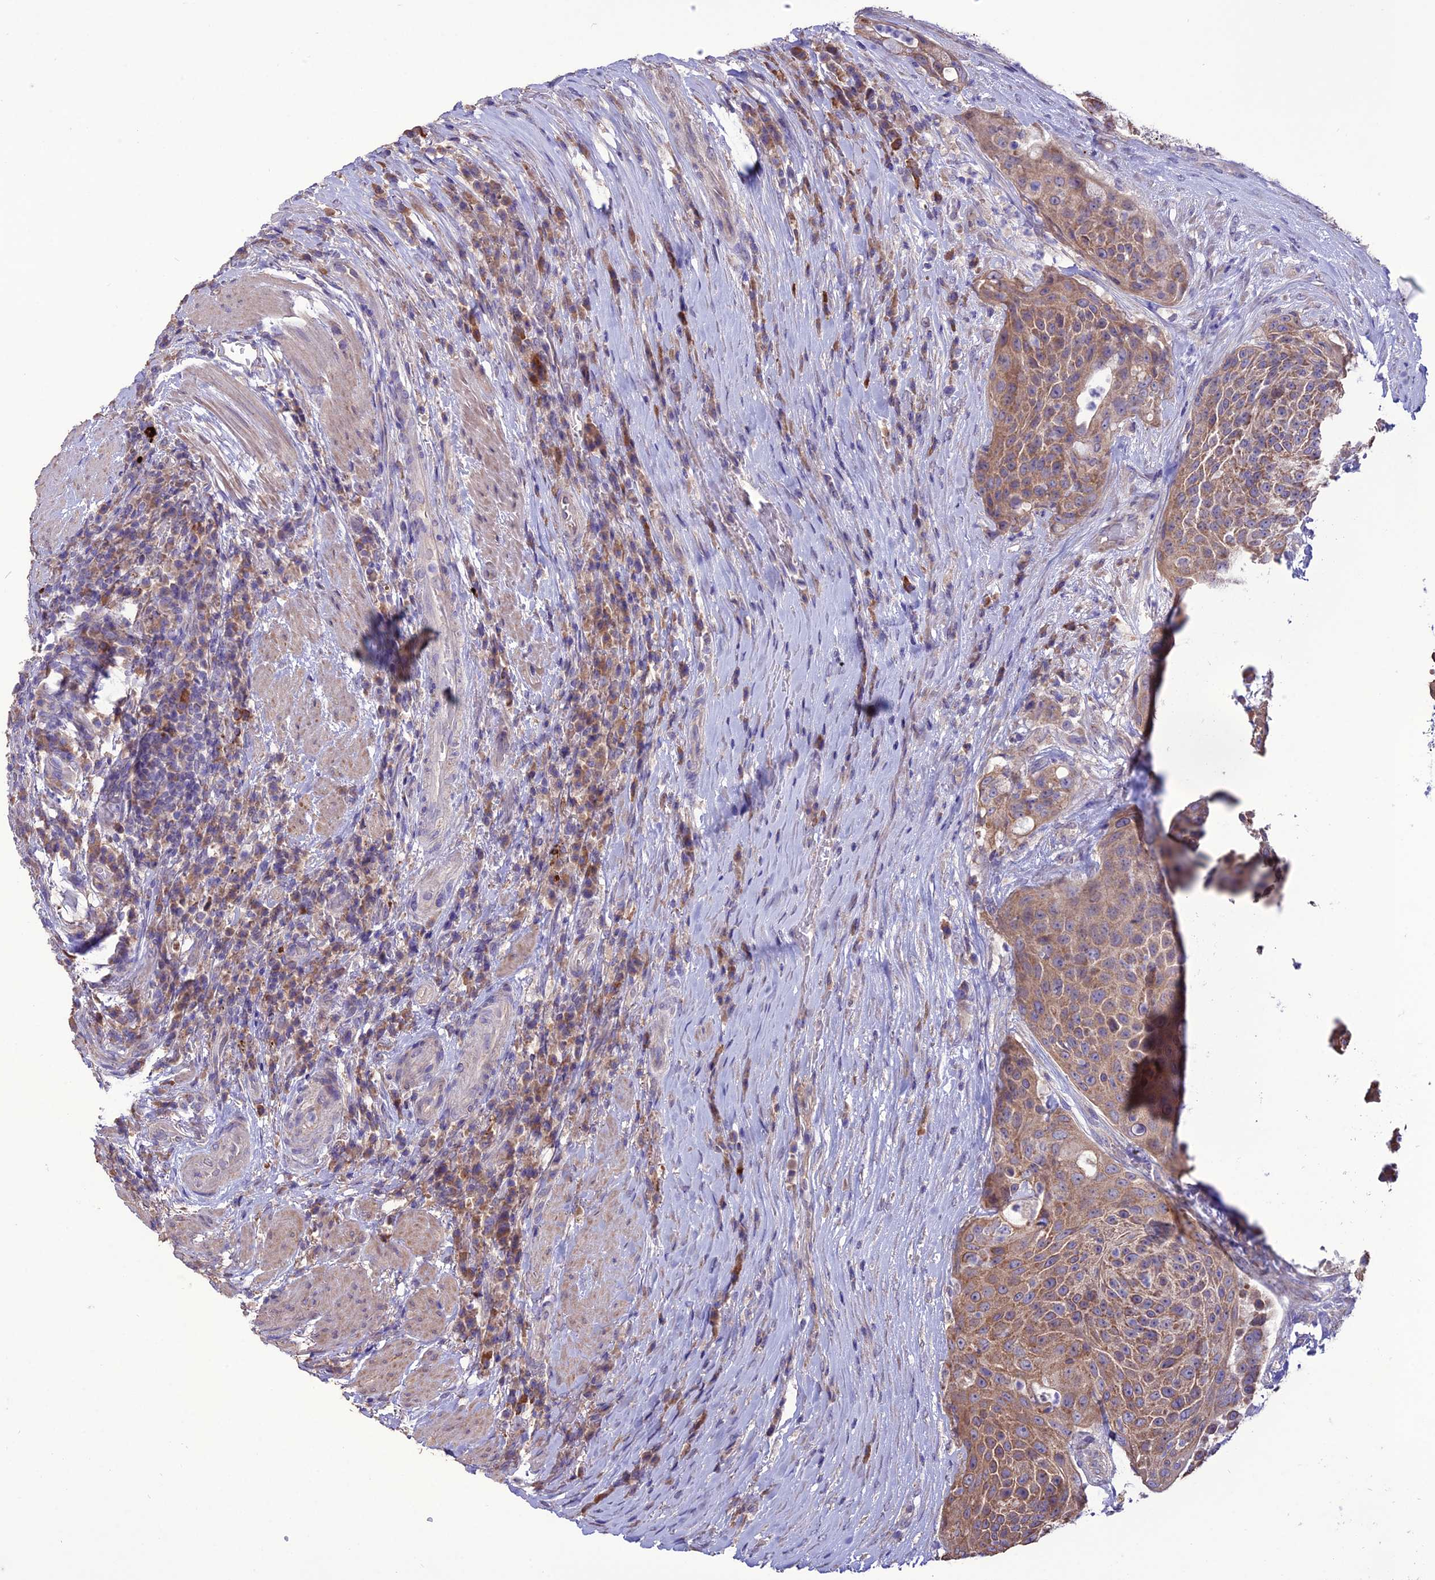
{"staining": {"intensity": "moderate", "quantity": ">75%", "location": "cytoplasmic/membranous"}, "tissue": "urothelial cancer", "cell_type": "Tumor cells", "image_type": "cancer", "snomed": [{"axis": "morphology", "description": "Urothelial carcinoma, High grade"}, {"axis": "topography", "description": "Urinary bladder"}], "caption": "Approximately >75% of tumor cells in human urothelial carcinoma (high-grade) show moderate cytoplasmic/membranous protein positivity as visualized by brown immunohistochemical staining.", "gene": "HOGA1", "patient": {"sex": "female", "age": 63}}